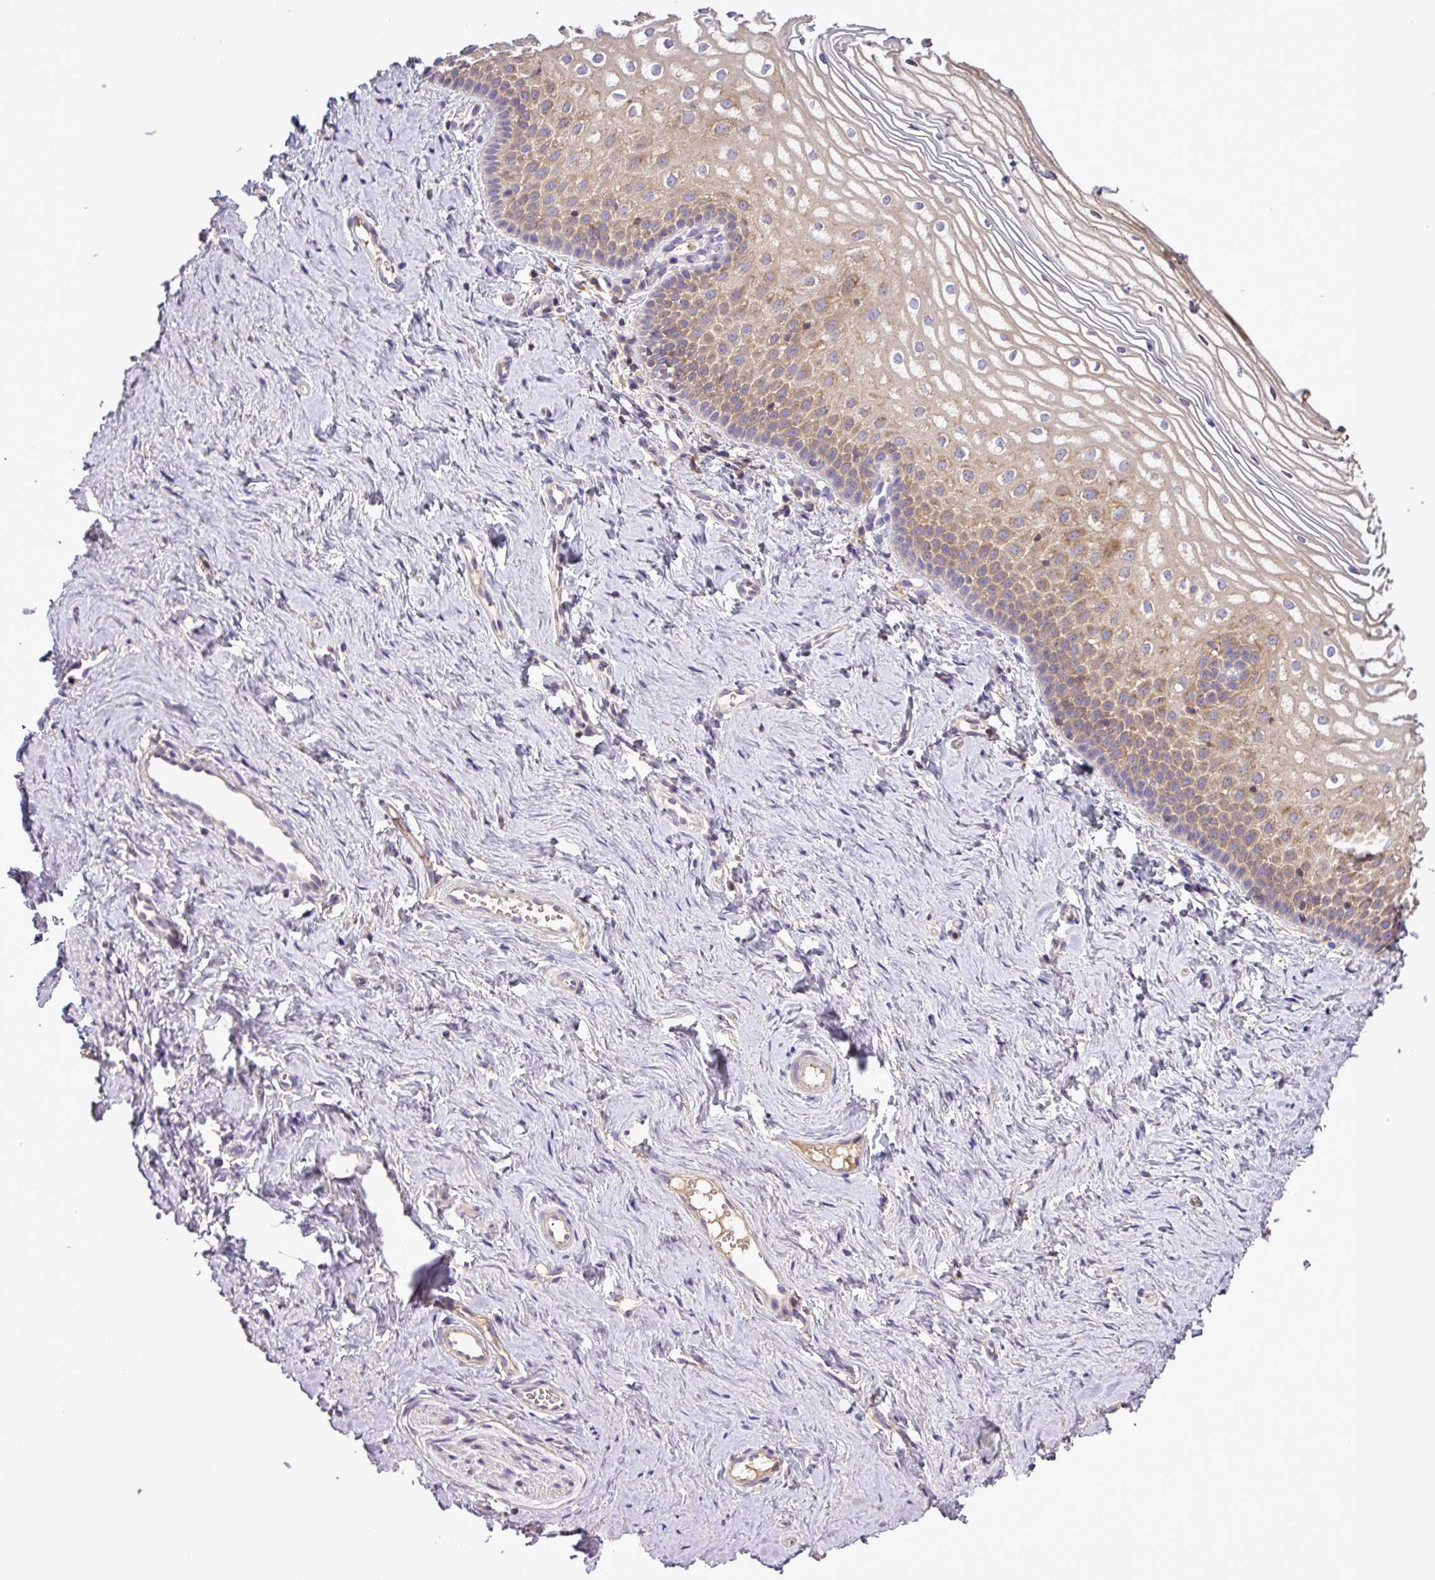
{"staining": {"intensity": "weak", "quantity": "25%-75%", "location": "cytoplasmic/membranous"}, "tissue": "vagina", "cell_type": "Squamous epithelial cells", "image_type": "normal", "snomed": [{"axis": "morphology", "description": "Normal tissue, NOS"}, {"axis": "topography", "description": "Vagina"}], "caption": "High-magnification brightfield microscopy of normal vagina stained with DAB (3,3'-diaminobenzidine) (brown) and counterstained with hematoxylin (blue). squamous epithelial cells exhibit weak cytoplasmic/membranous staining is appreciated in about25%-75% of cells. (DAB IHC with brightfield microscopy, high magnification).", "gene": "LRRC74B", "patient": {"sex": "female", "age": 56}}